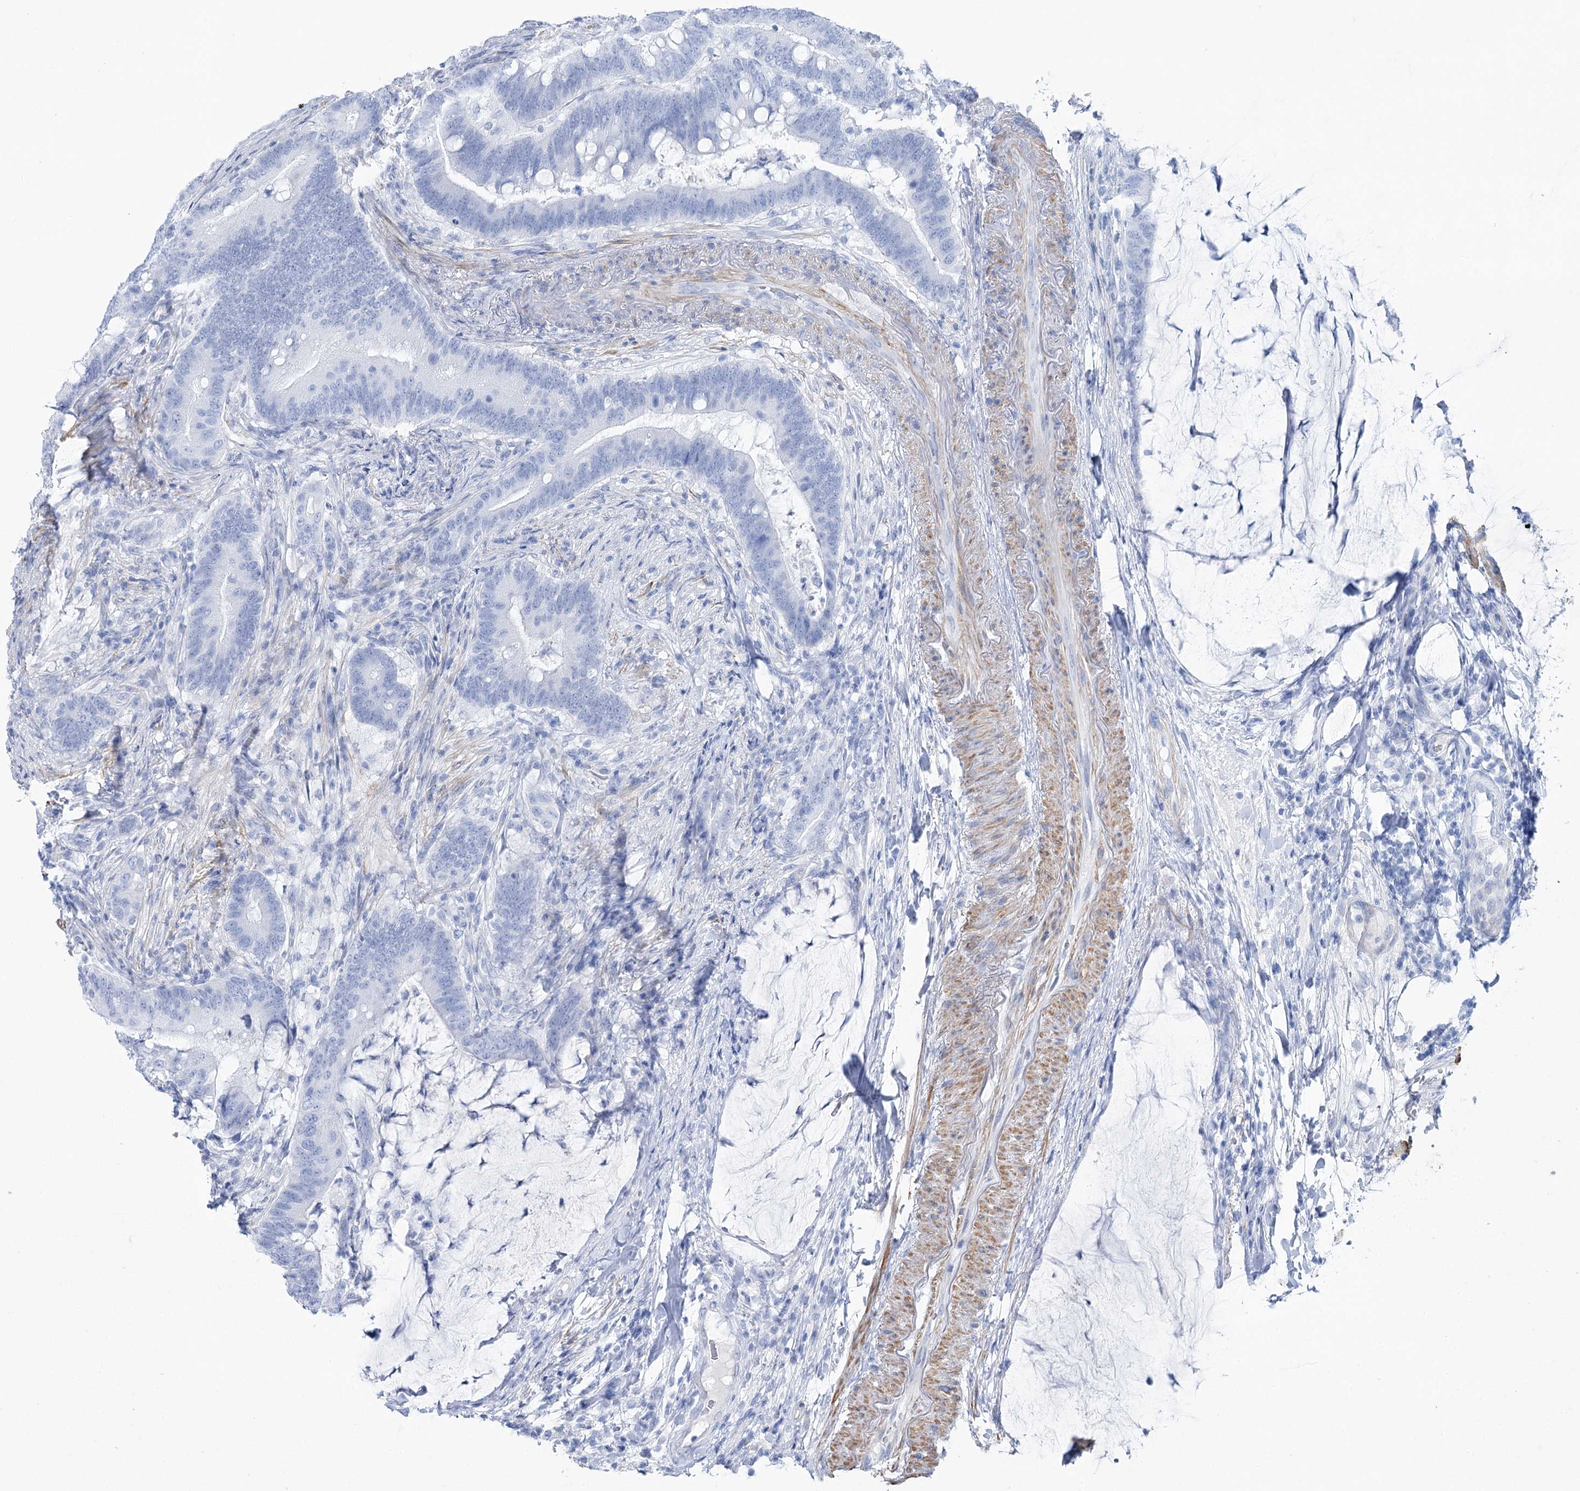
{"staining": {"intensity": "negative", "quantity": "none", "location": "none"}, "tissue": "colorectal cancer", "cell_type": "Tumor cells", "image_type": "cancer", "snomed": [{"axis": "morphology", "description": "Adenocarcinoma, NOS"}, {"axis": "topography", "description": "Colon"}], "caption": "Tumor cells are negative for protein expression in human colorectal adenocarcinoma.", "gene": "CSN3", "patient": {"sex": "female", "age": 66}}